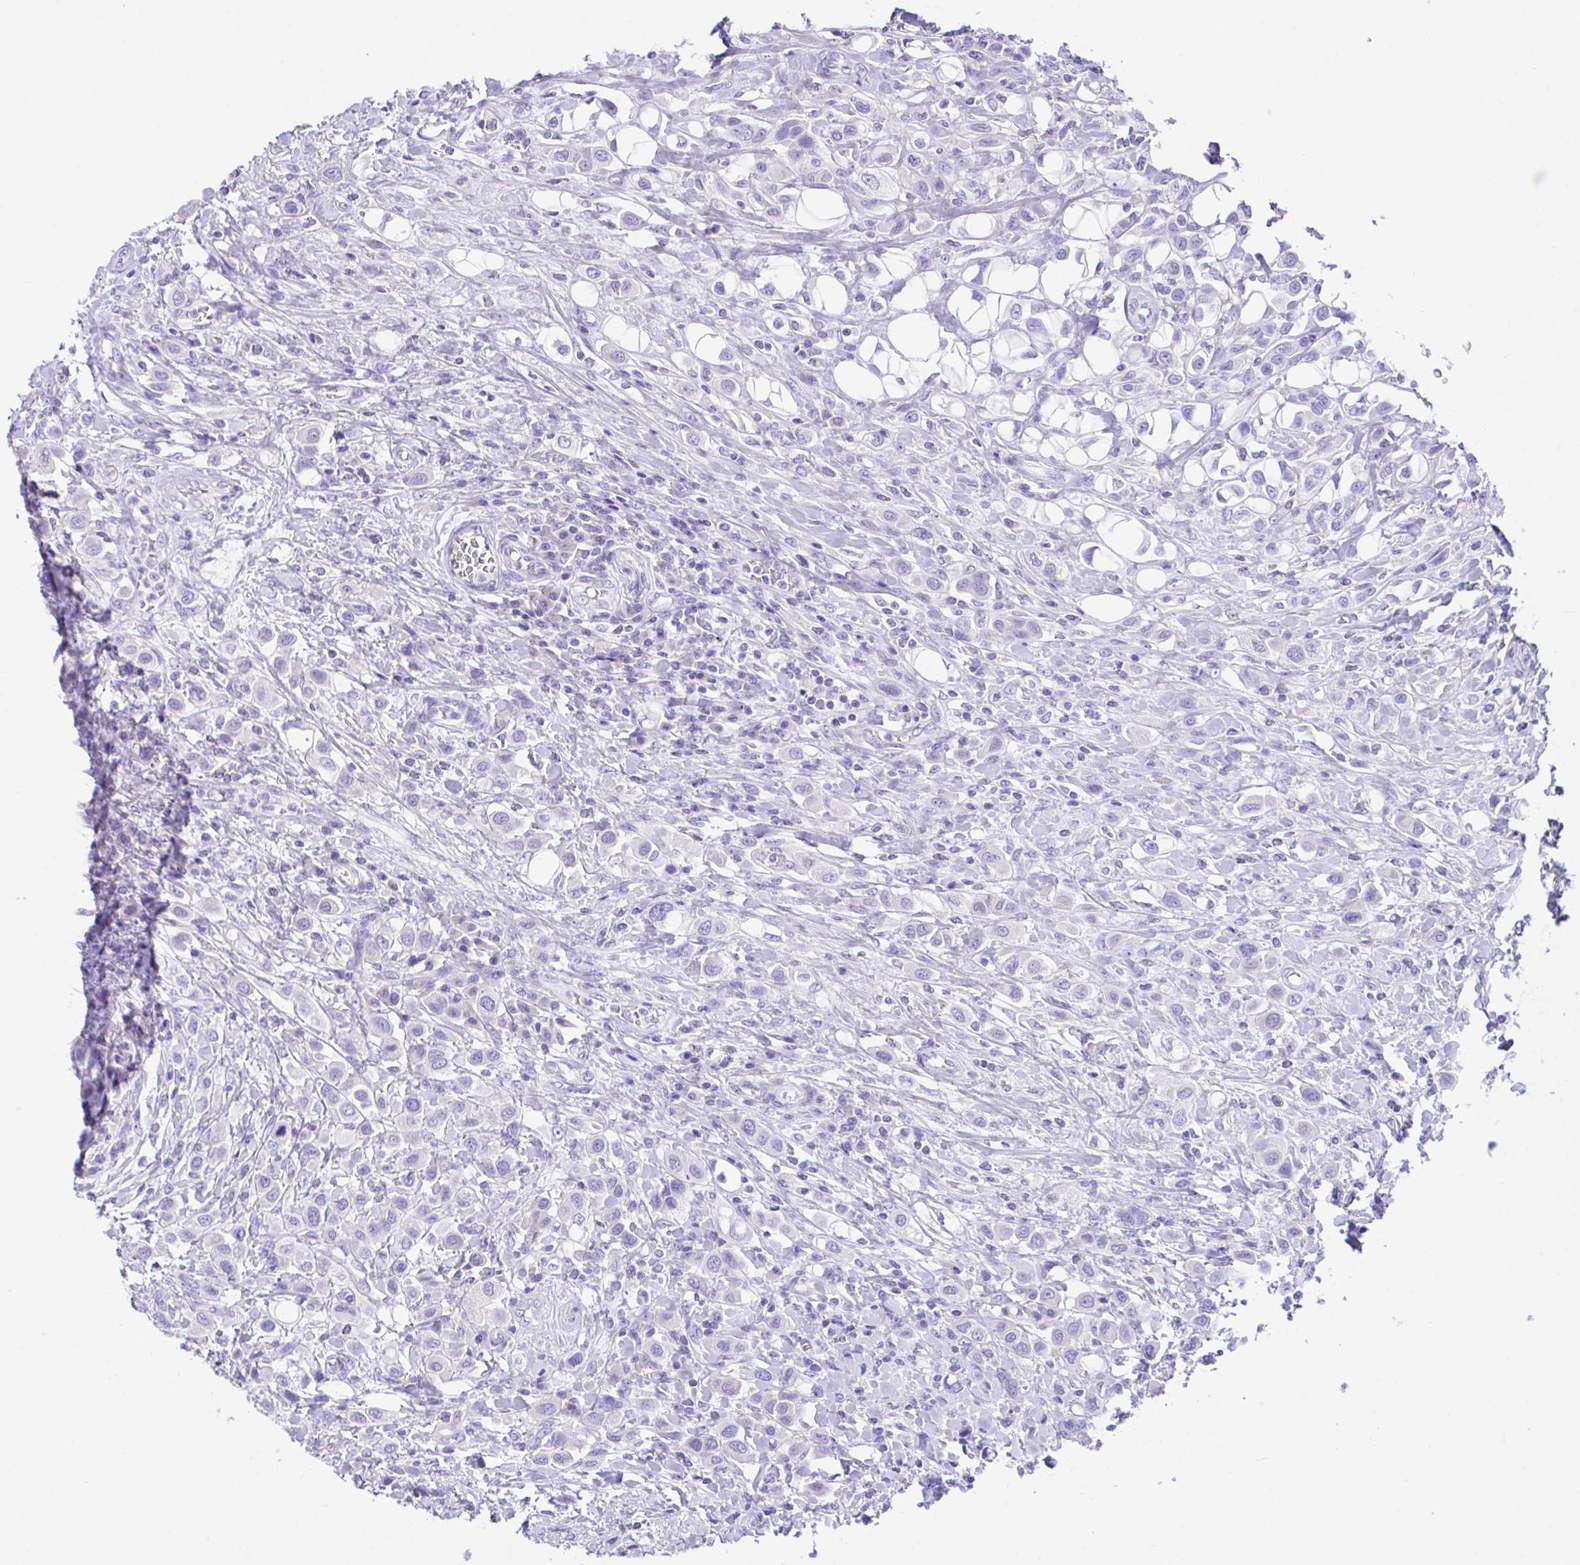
{"staining": {"intensity": "negative", "quantity": "none", "location": "none"}, "tissue": "urothelial cancer", "cell_type": "Tumor cells", "image_type": "cancer", "snomed": [{"axis": "morphology", "description": "Urothelial carcinoma, High grade"}, {"axis": "topography", "description": "Urinary bladder"}], "caption": "Tumor cells are negative for protein expression in human urothelial cancer. The staining is performed using DAB brown chromogen with nuclei counter-stained in using hematoxylin.", "gene": "SLC16A6", "patient": {"sex": "male", "age": 50}}